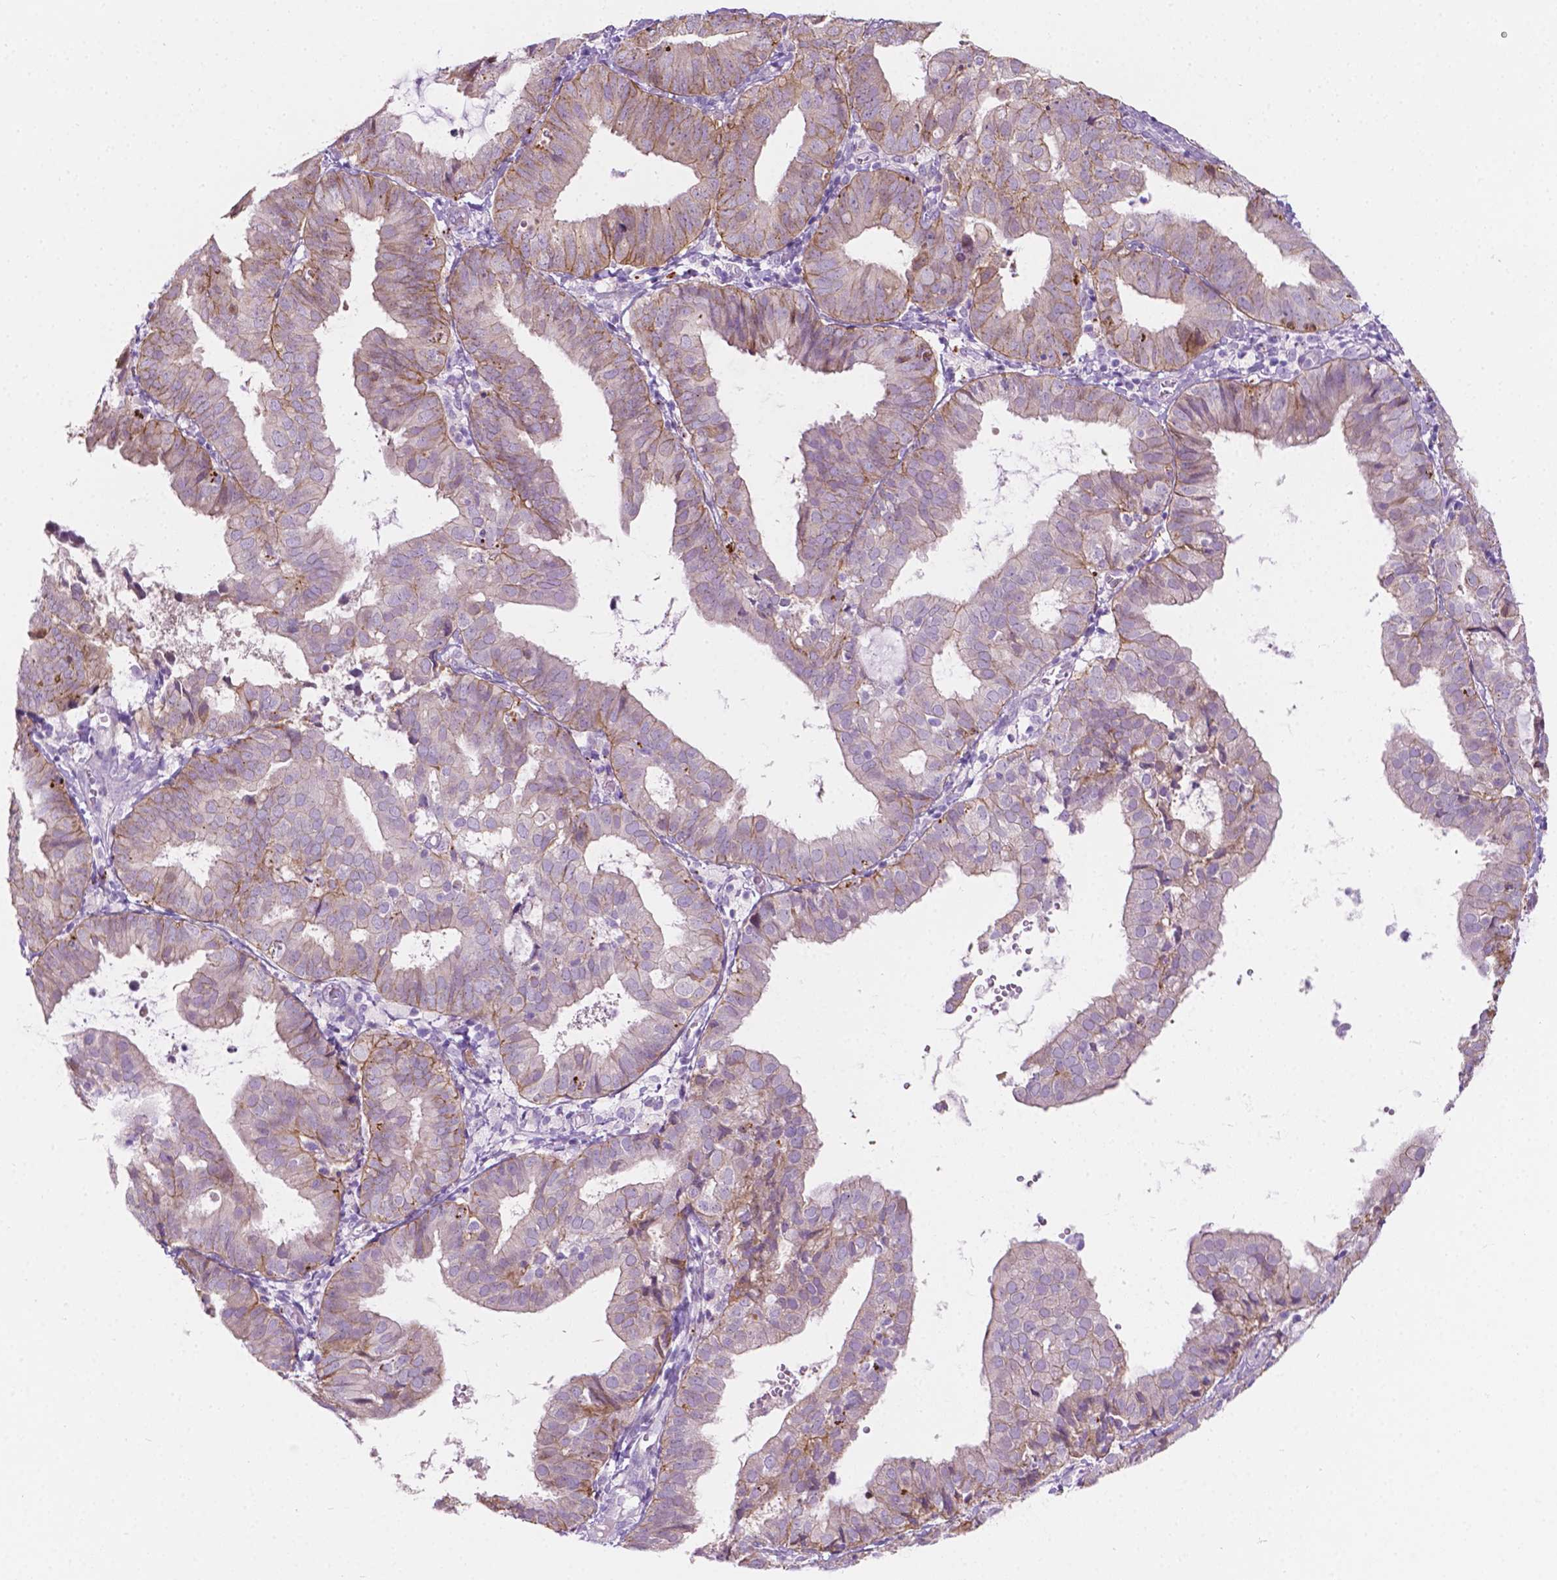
{"staining": {"intensity": "moderate", "quantity": "<25%", "location": "cytoplasmic/membranous"}, "tissue": "endometrial cancer", "cell_type": "Tumor cells", "image_type": "cancer", "snomed": [{"axis": "morphology", "description": "Adenocarcinoma, NOS"}, {"axis": "topography", "description": "Endometrium"}], "caption": "A brown stain labels moderate cytoplasmic/membranous staining of a protein in human endometrial cancer (adenocarcinoma) tumor cells.", "gene": "NOS1AP", "patient": {"sex": "female", "age": 80}}